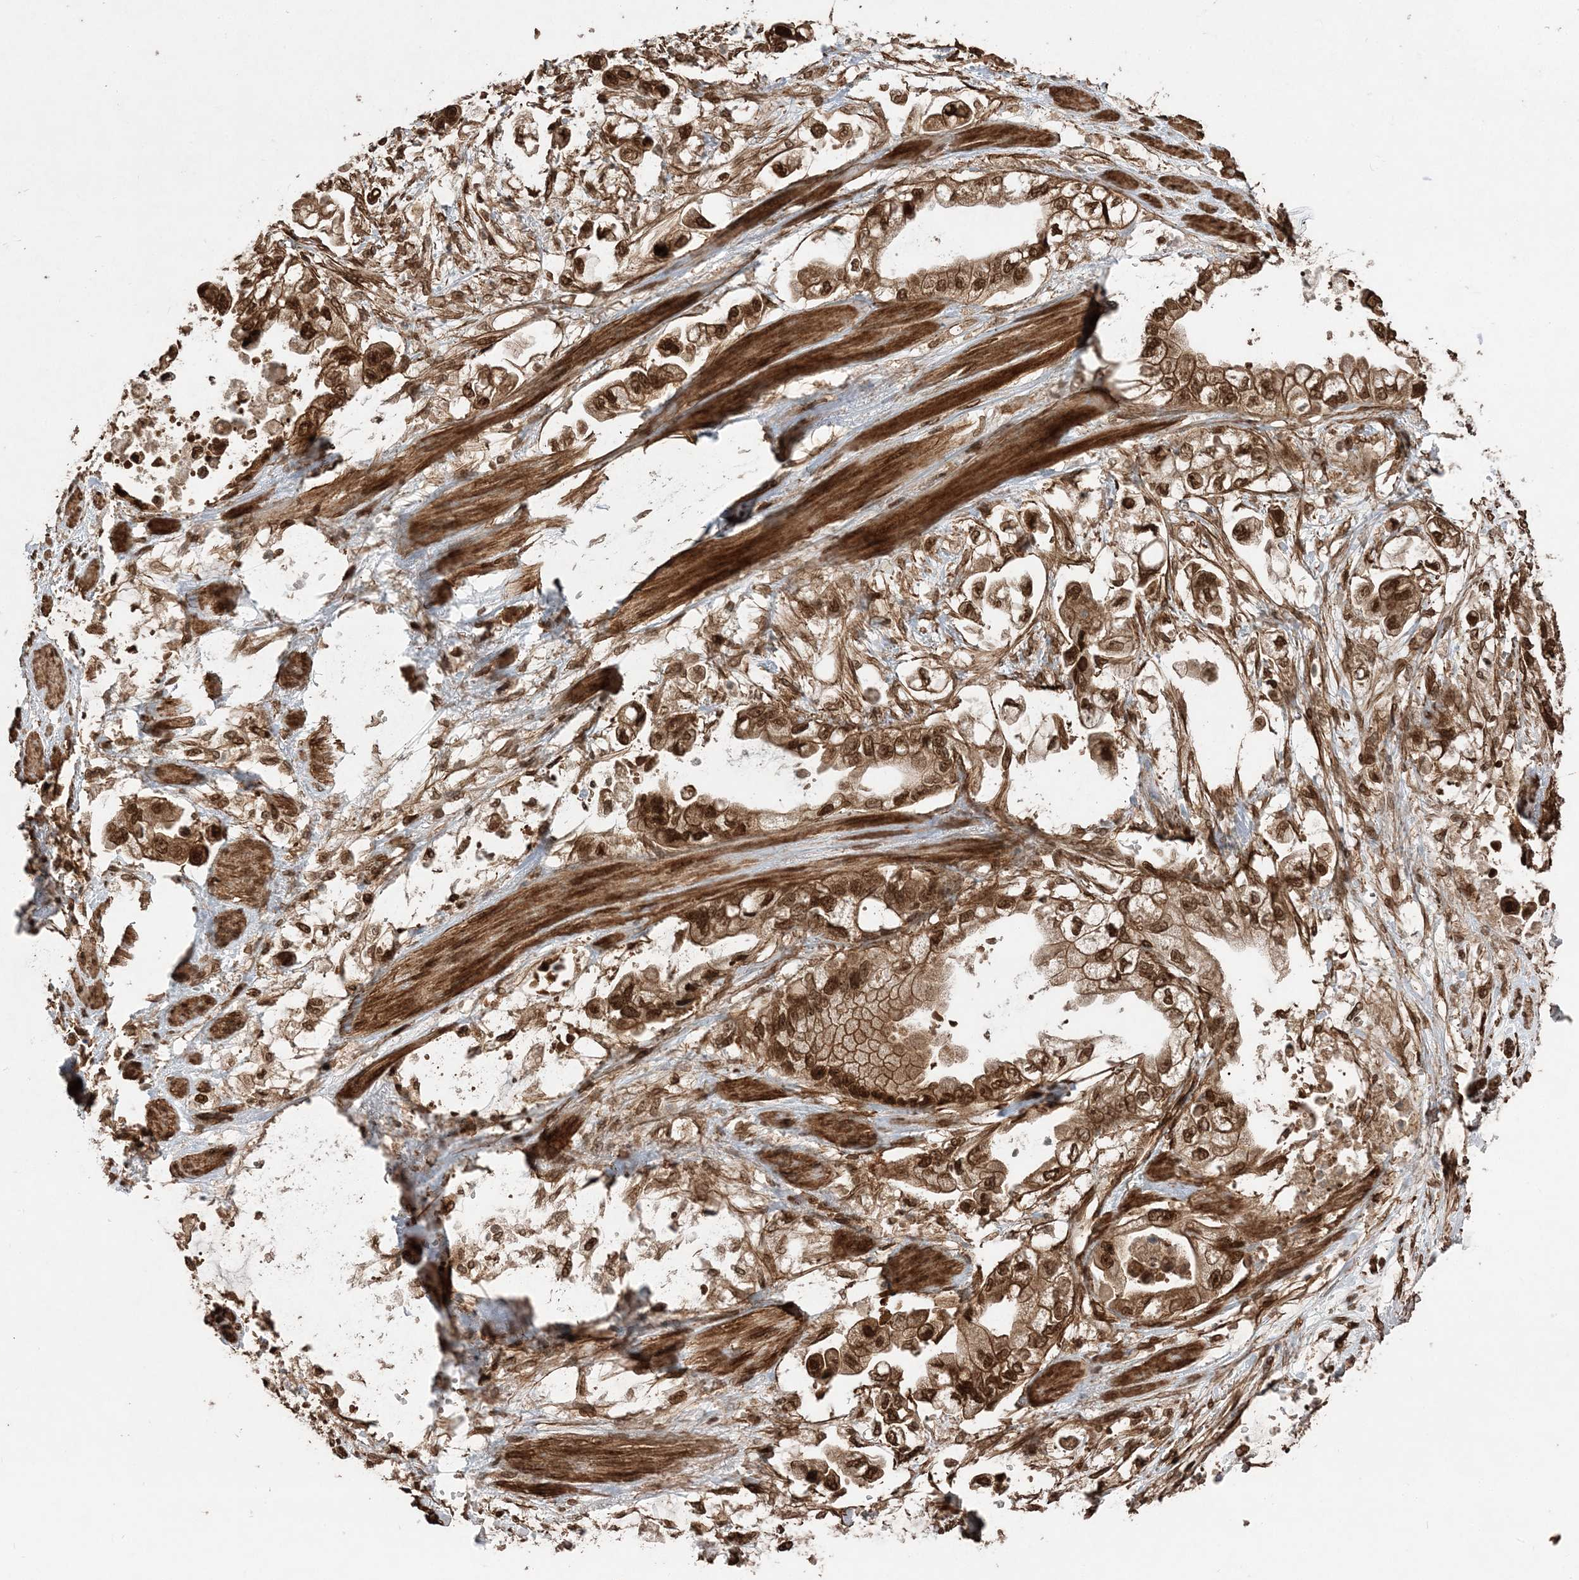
{"staining": {"intensity": "strong", "quantity": ">75%", "location": "cytoplasmic/membranous,nuclear"}, "tissue": "stomach cancer", "cell_type": "Tumor cells", "image_type": "cancer", "snomed": [{"axis": "morphology", "description": "Adenocarcinoma, NOS"}, {"axis": "topography", "description": "Stomach"}], "caption": "Human adenocarcinoma (stomach) stained with a brown dye shows strong cytoplasmic/membranous and nuclear positive positivity in approximately >75% of tumor cells.", "gene": "ETAA1", "patient": {"sex": "male", "age": 62}}